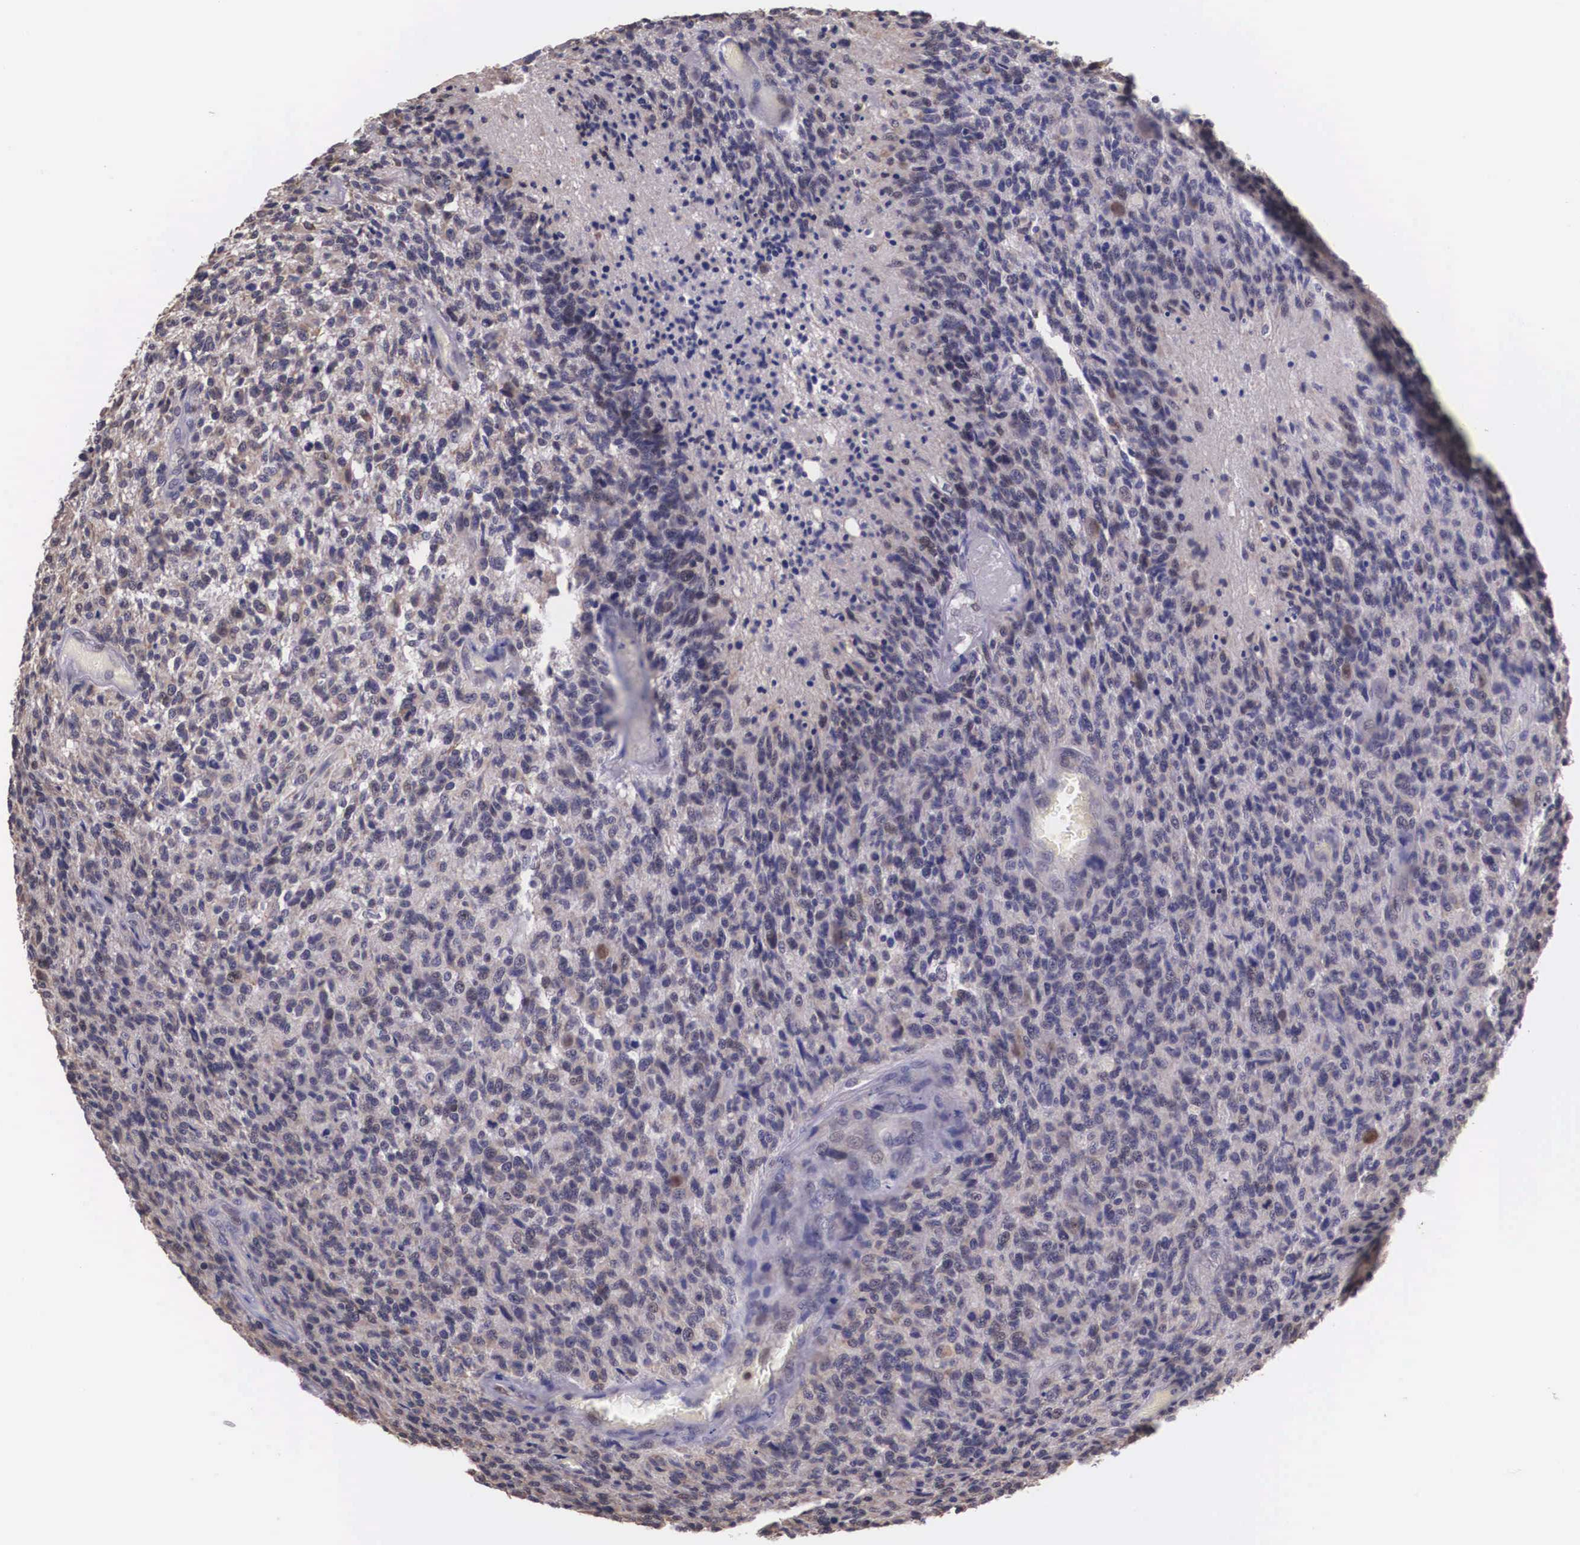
{"staining": {"intensity": "negative", "quantity": "none", "location": "none"}, "tissue": "glioma", "cell_type": "Tumor cells", "image_type": "cancer", "snomed": [{"axis": "morphology", "description": "Glioma, malignant, High grade"}, {"axis": "topography", "description": "Brain"}], "caption": "The histopathology image reveals no staining of tumor cells in malignant glioma (high-grade).", "gene": "SLC25A21", "patient": {"sex": "male", "age": 36}}